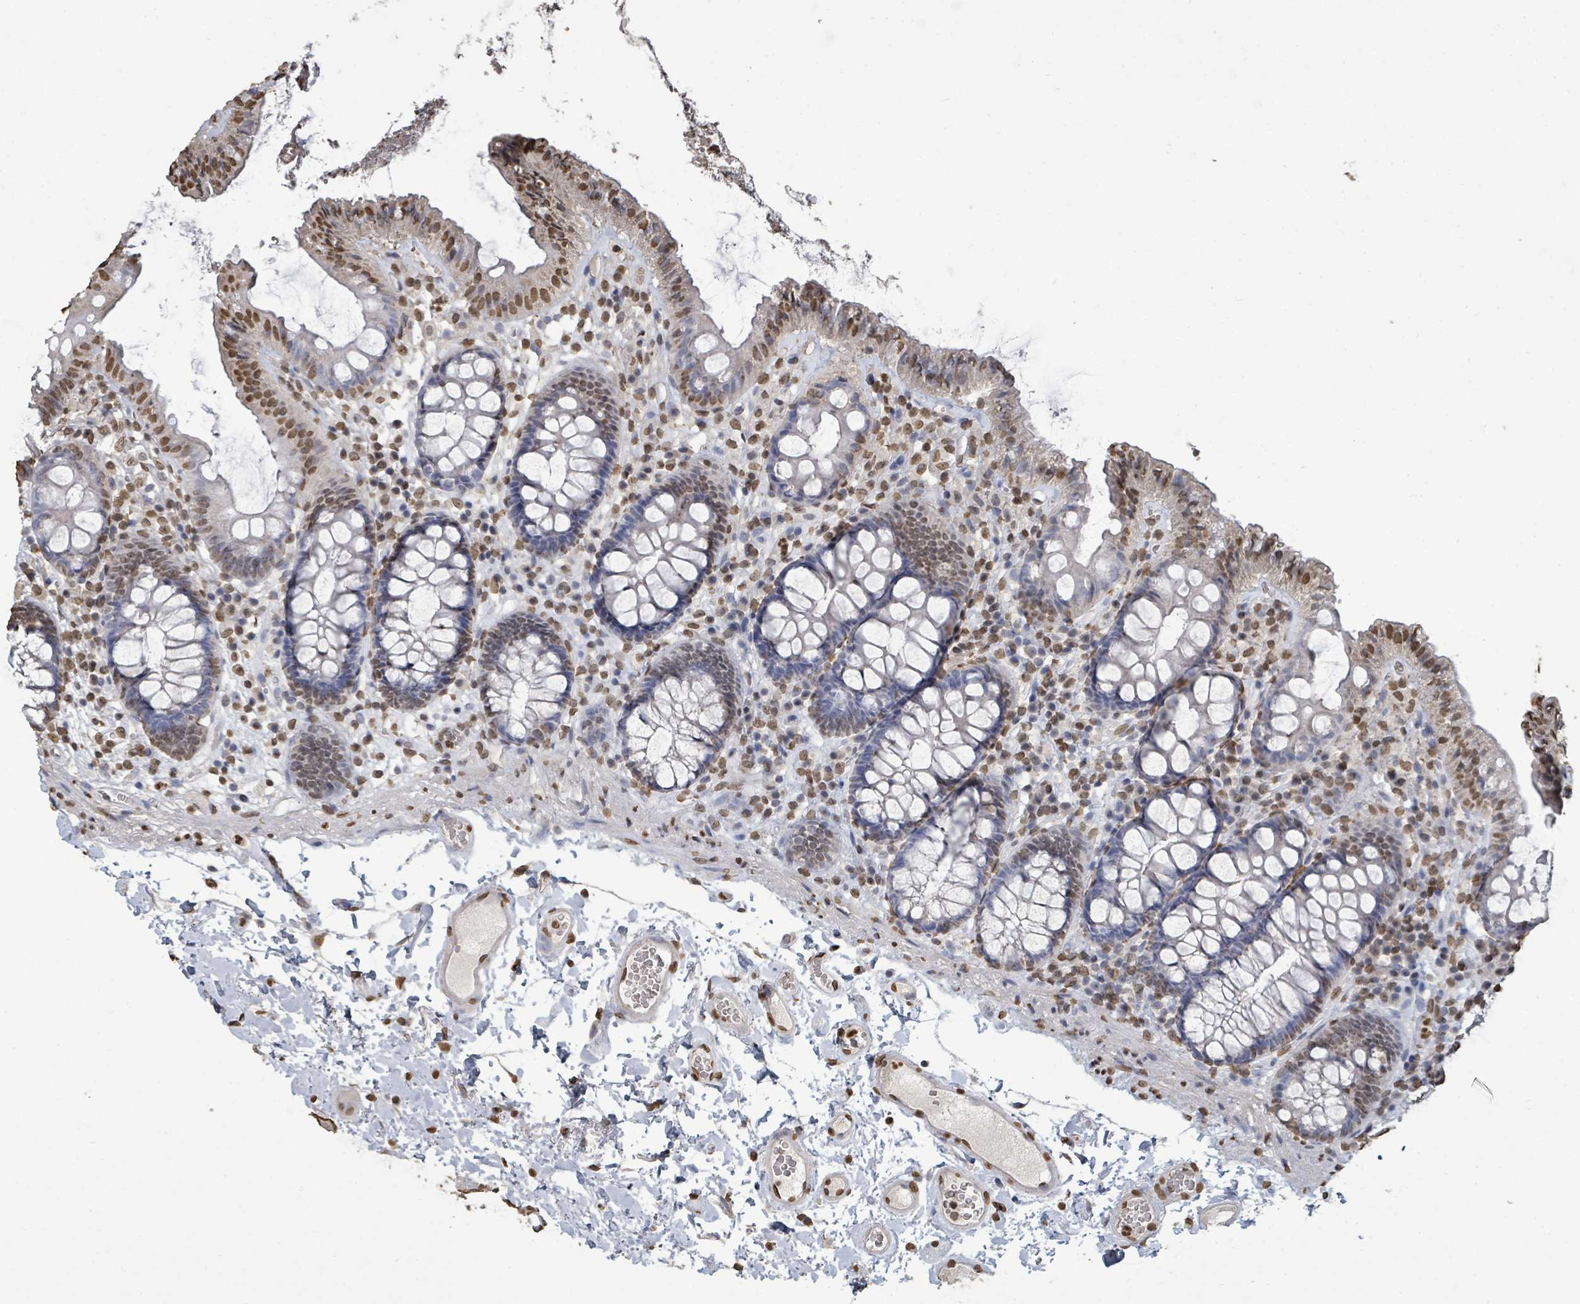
{"staining": {"intensity": "moderate", "quantity": ">75%", "location": "nuclear"}, "tissue": "colon", "cell_type": "Endothelial cells", "image_type": "normal", "snomed": [{"axis": "morphology", "description": "Normal tissue, NOS"}, {"axis": "topography", "description": "Colon"}], "caption": "Immunohistochemistry (IHC) micrograph of unremarkable human colon stained for a protein (brown), which shows medium levels of moderate nuclear expression in about >75% of endothelial cells.", "gene": "MRPS12", "patient": {"sex": "male", "age": 84}}